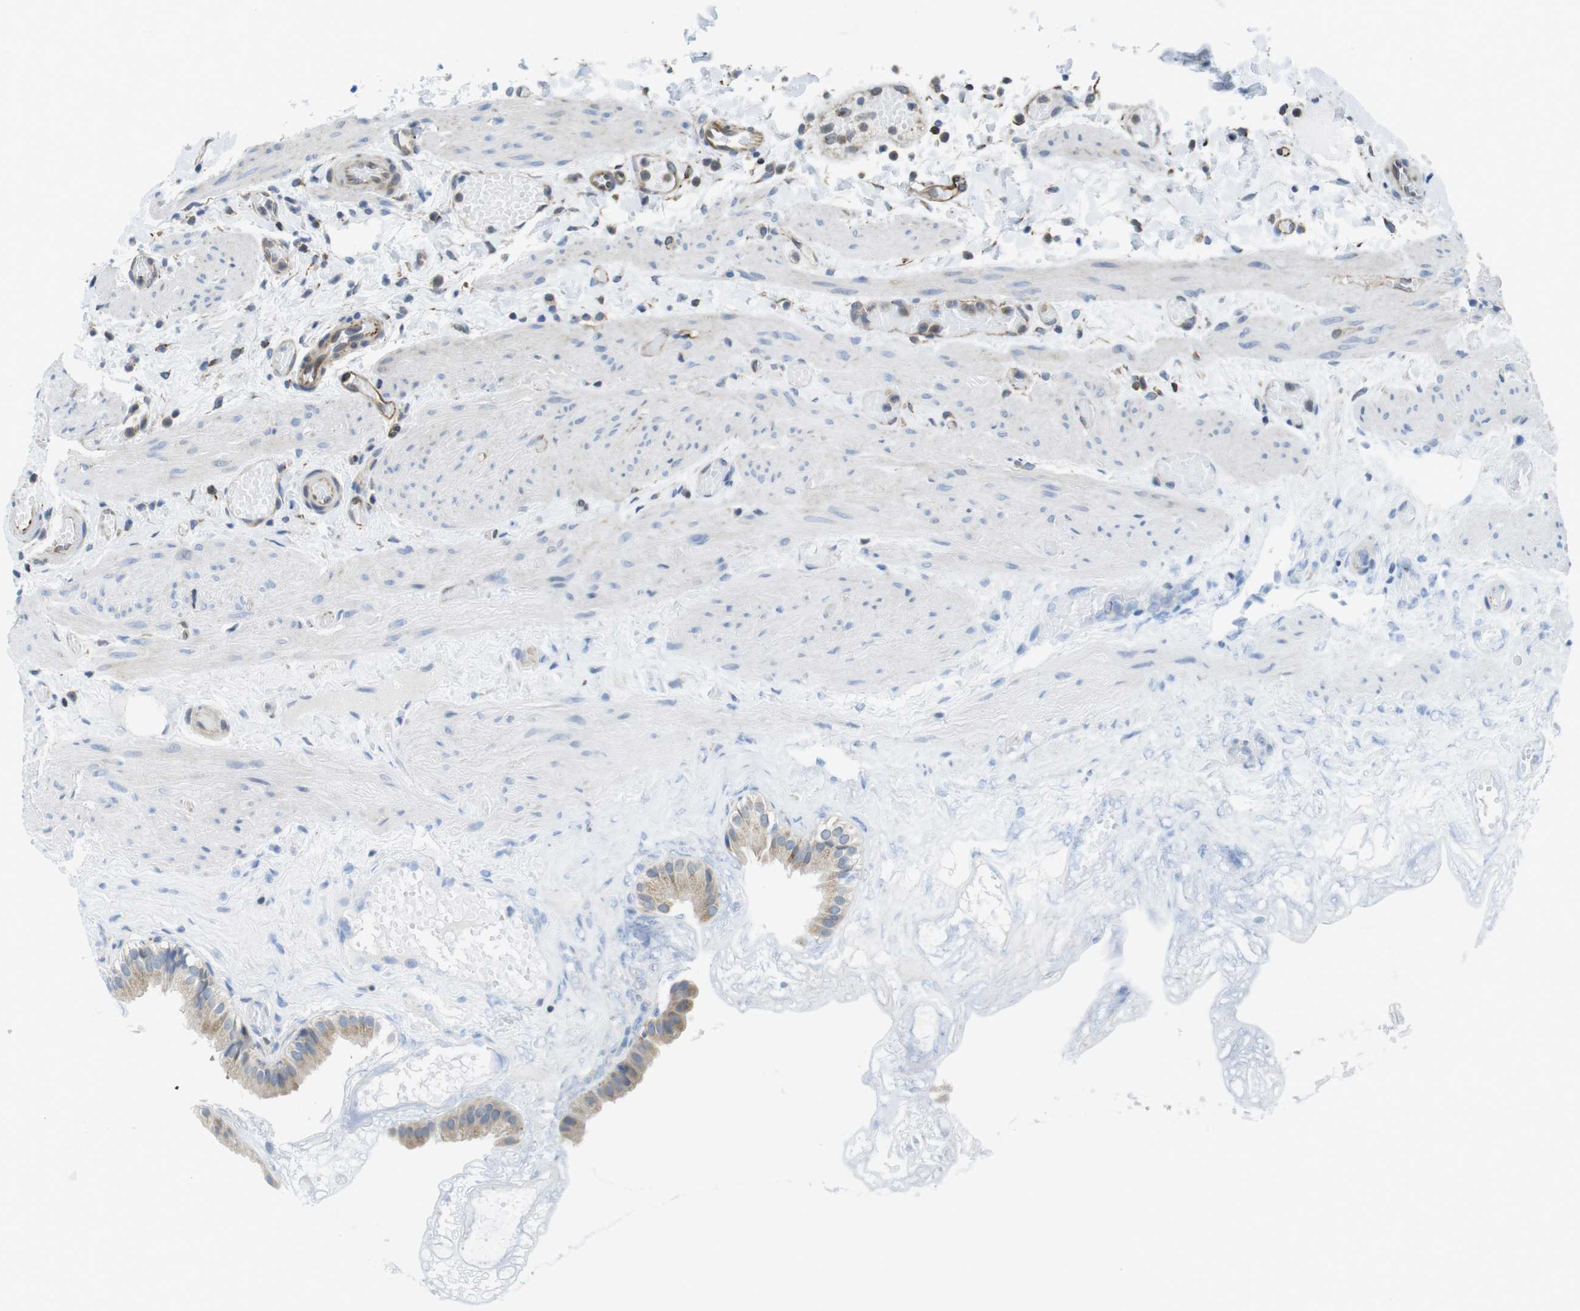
{"staining": {"intensity": "moderate", "quantity": ">75%", "location": "cytoplasmic/membranous"}, "tissue": "gallbladder", "cell_type": "Glandular cells", "image_type": "normal", "snomed": [{"axis": "morphology", "description": "Normal tissue, NOS"}, {"axis": "topography", "description": "Gallbladder"}], "caption": "The photomicrograph reveals a brown stain indicating the presence of a protein in the cytoplasmic/membranous of glandular cells in gallbladder. Nuclei are stained in blue.", "gene": "KCNE3", "patient": {"sex": "female", "age": 26}}